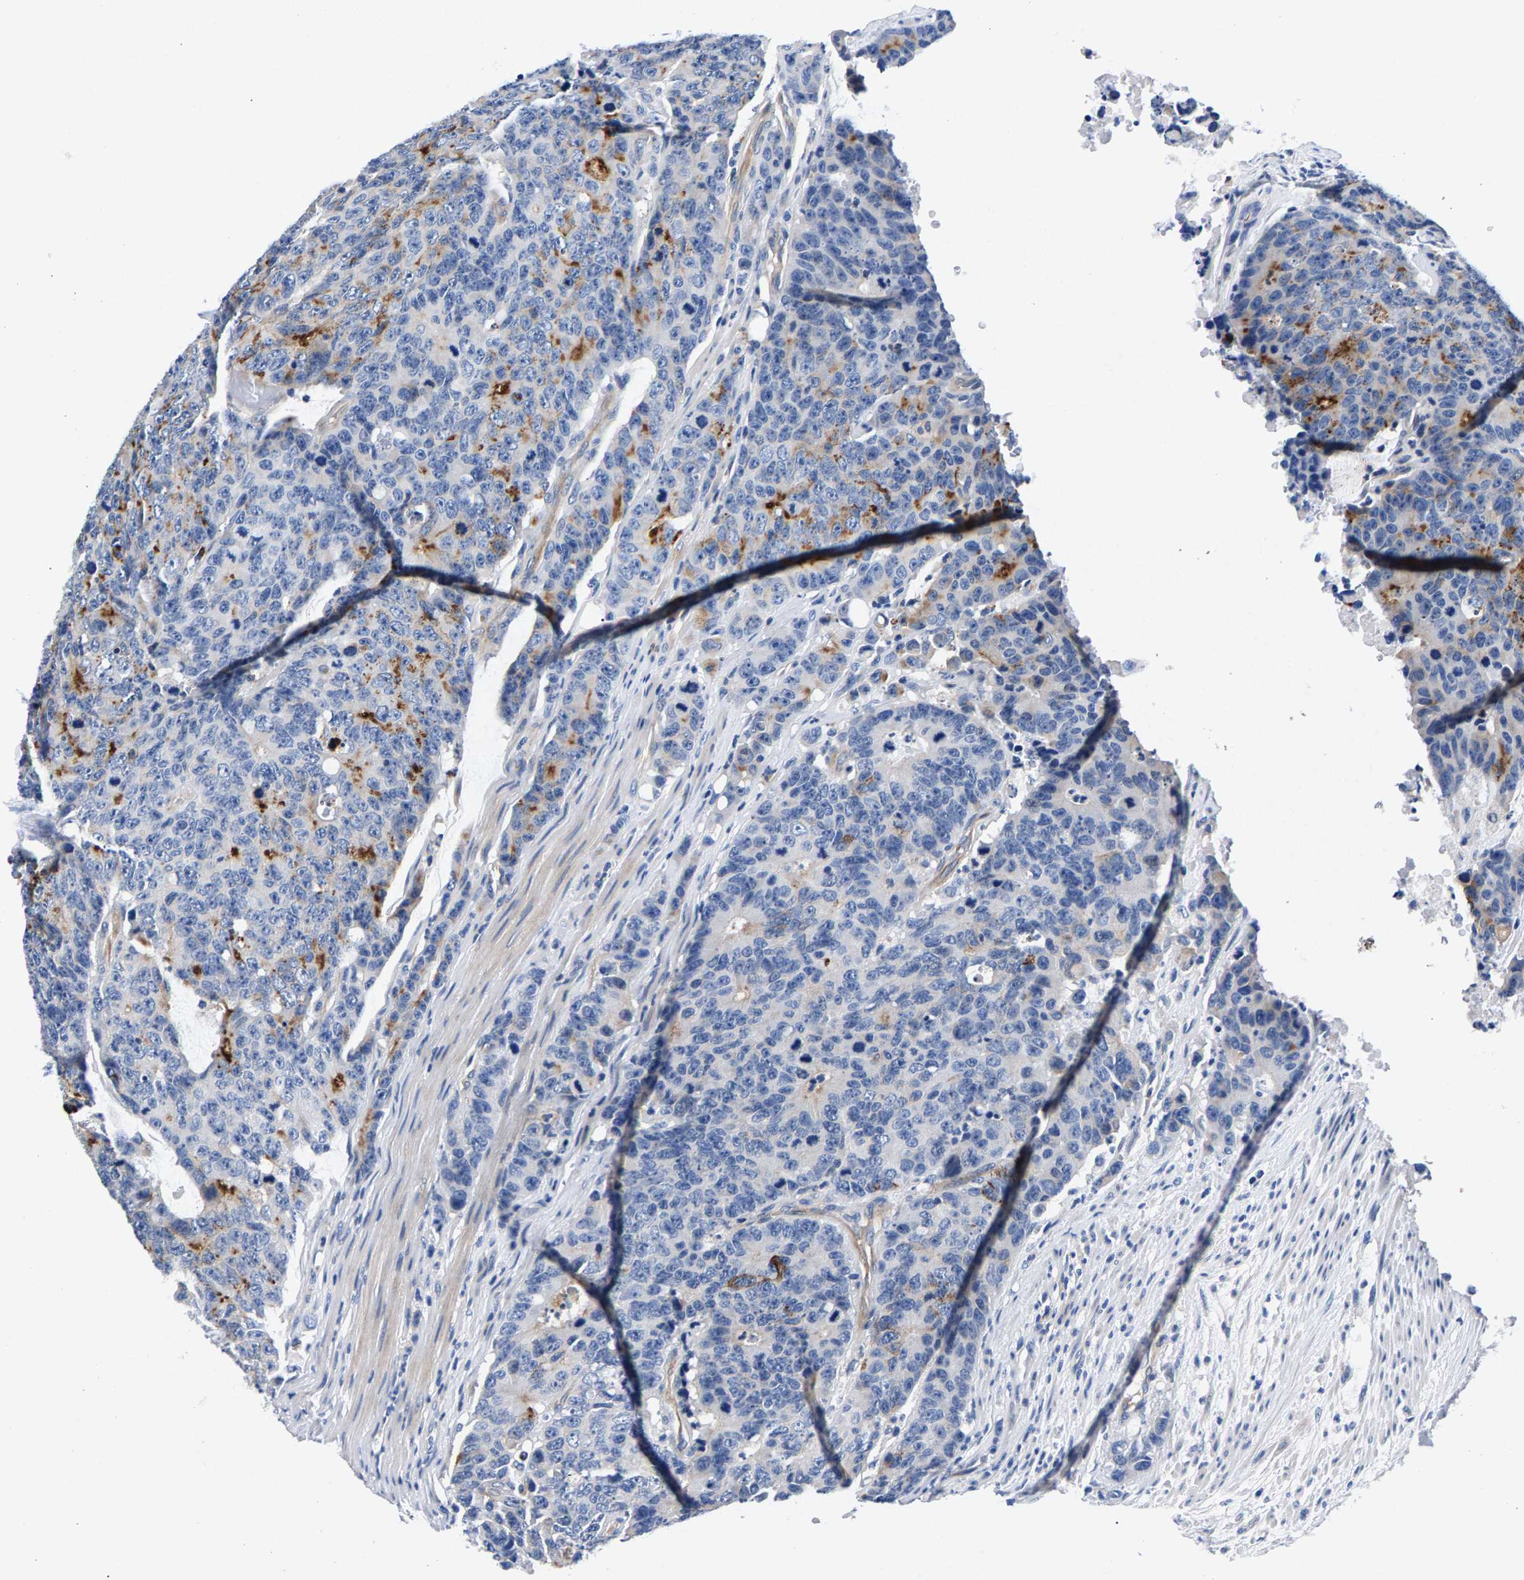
{"staining": {"intensity": "moderate", "quantity": "<25%", "location": "cytoplasmic/membranous"}, "tissue": "colorectal cancer", "cell_type": "Tumor cells", "image_type": "cancer", "snomed": [{"axis": "morphology", "description": "Adenocarcinoma, NOS"}, {"axis": "topography", "description": "Colon"}], "caption": "Tumor cells show moderate cytoplasmic/membranous expression in approximately <25% of cells in colorectal adenocarcinoma.", "gene": "P2RY4", "patient": {"sex": "female", "age": 86}}